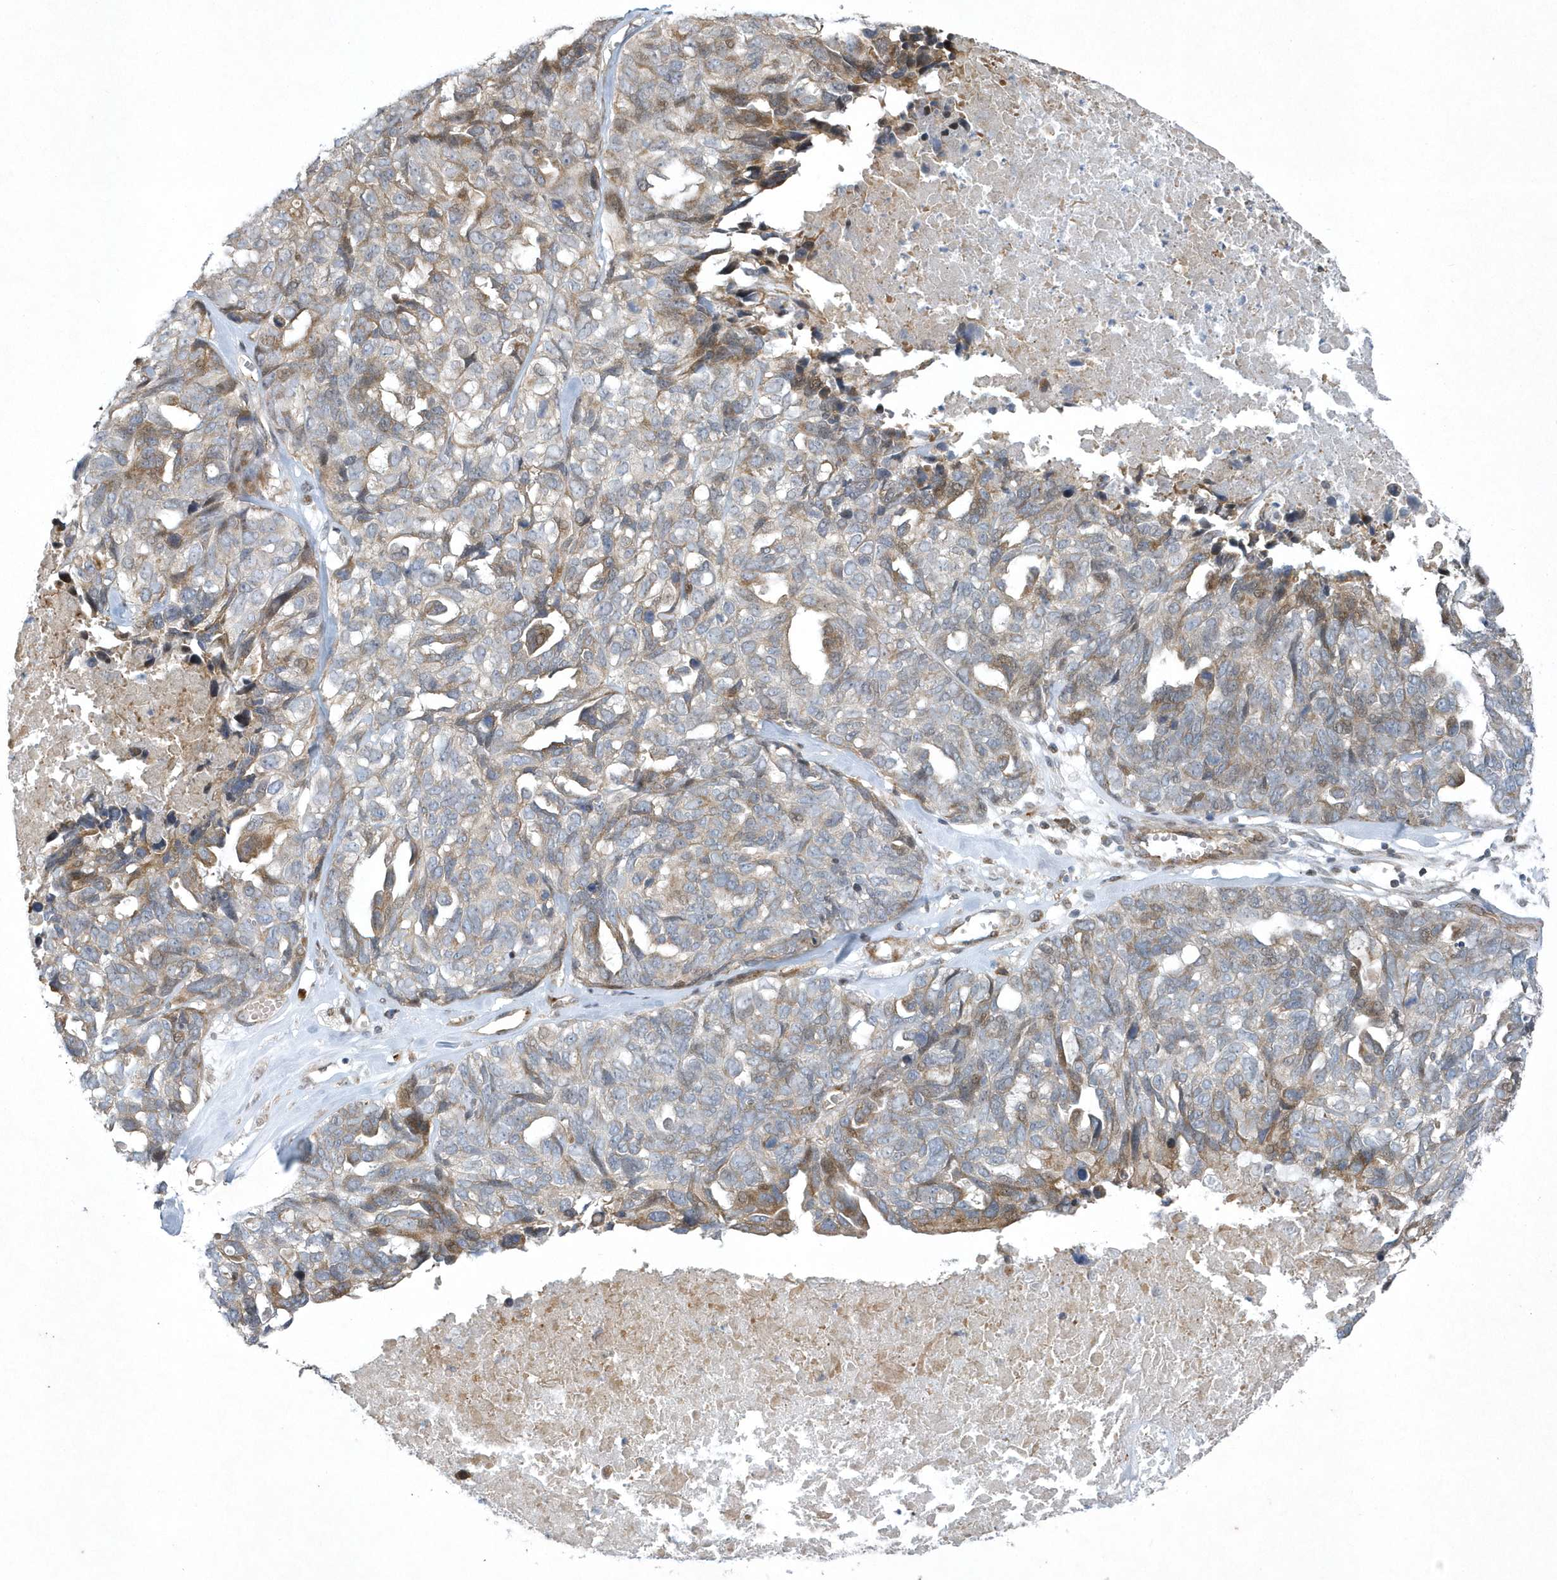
{"staining": {"intensity": "moderate", "quantity": "25%-75%", "location": "cytoplasmic/membranous"}, "tissue": "ovarian cancer", "cell_type": "Tumor cells", "image_type": "cancer", "snomed": [{"axis": "morphology", "description": "Cystadenocarcinoma, serous, NOS"}, {"axis": "topography", "description": "Ovary"}], "caption": "Protein staining of ovarian cancer (serous cystadenocarcinoma) tissue exhibits moderate cytoplasmic/membranous expression in approximately 25%-75% of tumor cells.", "gene": "N4BP2", "patient": {"sex": "female", "age": 79}}